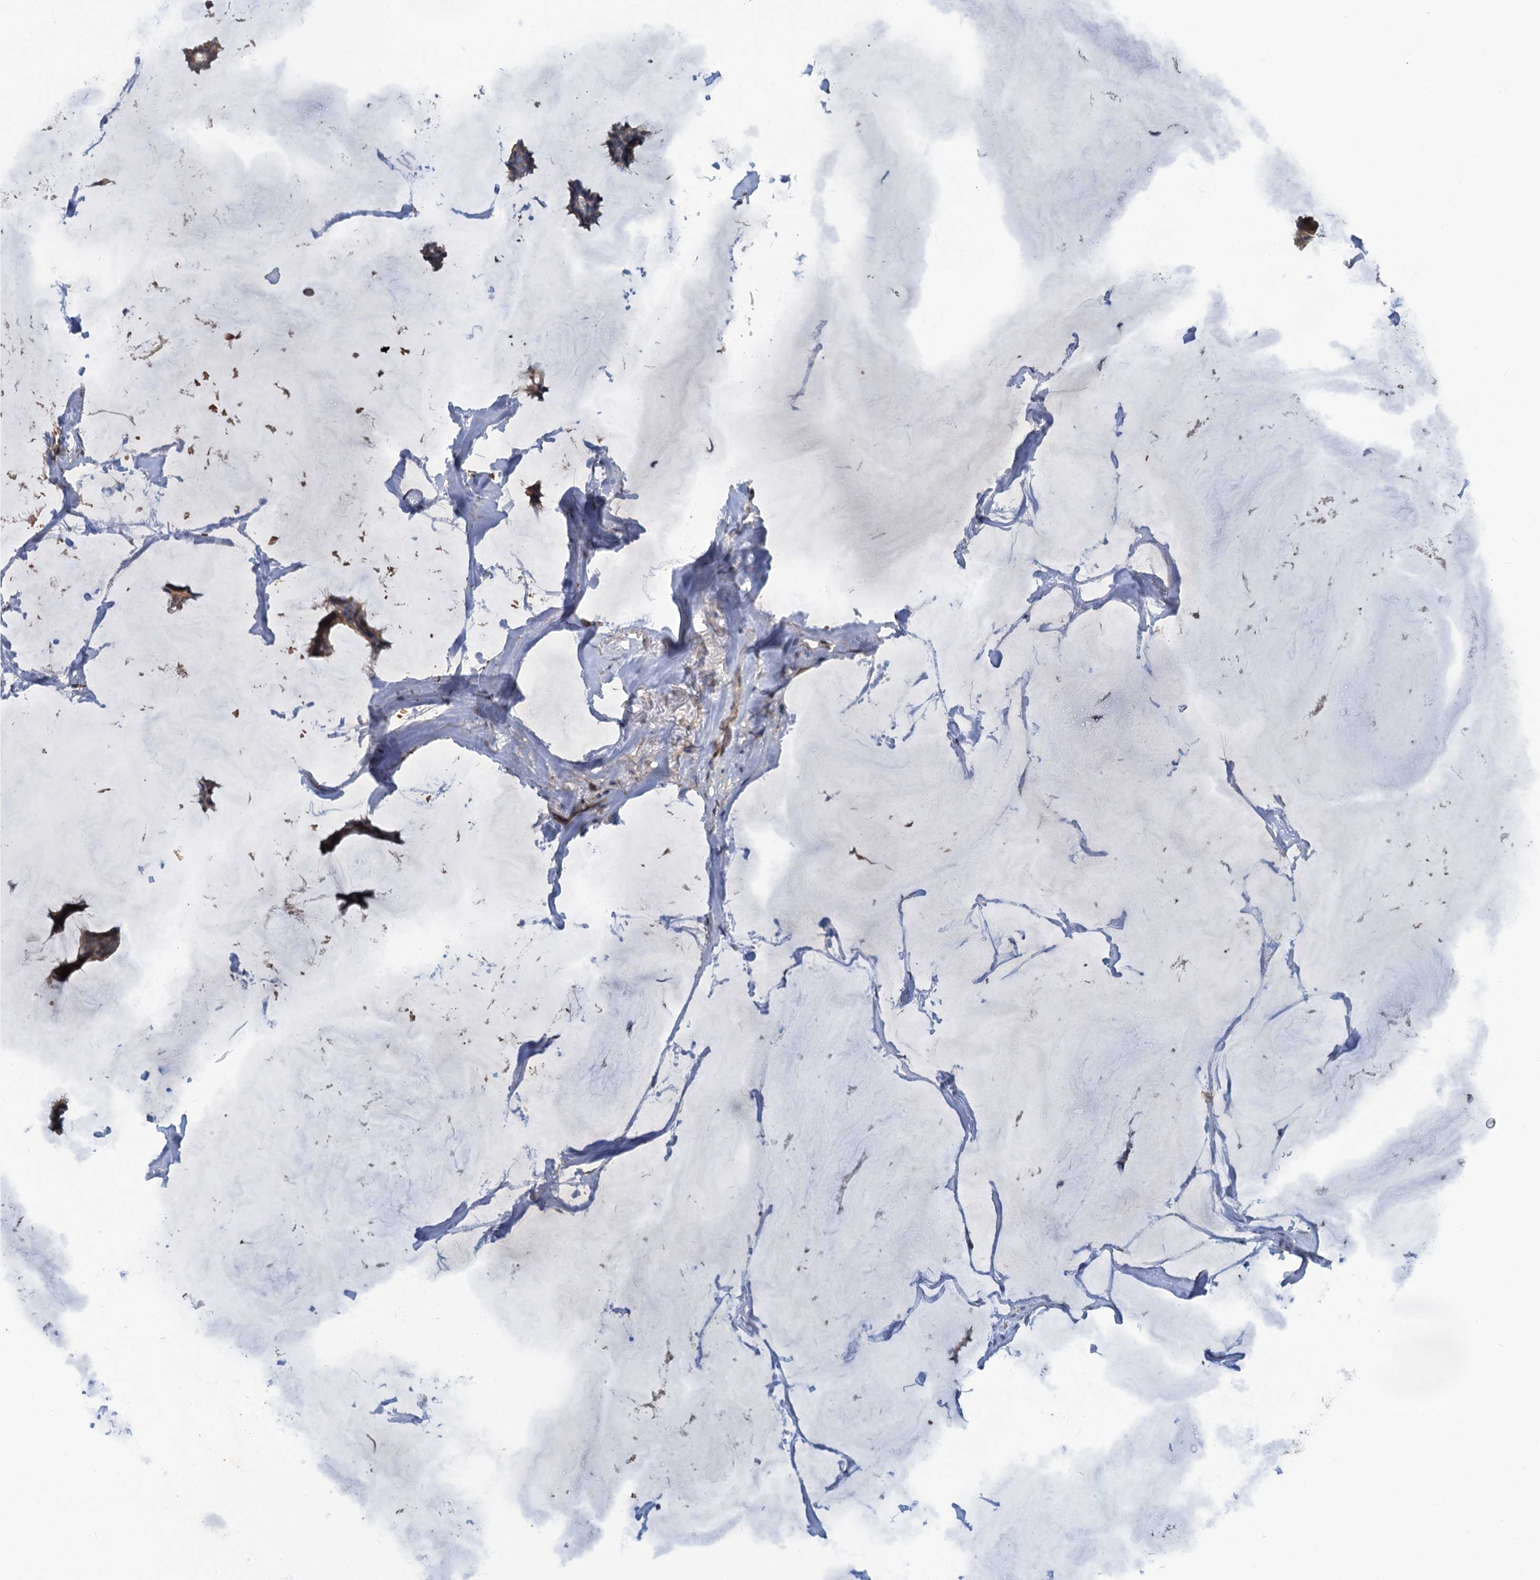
{"staining": {"intensity": "weak", "quantity": "25%-75%", "location": "cytoplasmic/membranous"}, "tissue": "breast cancer", "cell_type": "Tumor cells", "image_type": "cancer", "snomed": [{"axis": "morphology", "description": "Duct carcinoma"}, {"axis": "topography", "description": "Breast"}], "caption": "Protein positivity by IHC displays weak cytoplasmic/membranous expression in about 25%-75% of tumor cells in breast cancer (intraductal carcinoma). Immunohistochemistry (ihc) stains the protein in brown and the nuclei are stained blue.", "gene": "MYO16", "patient": {"sex": "female", "age": 93}}